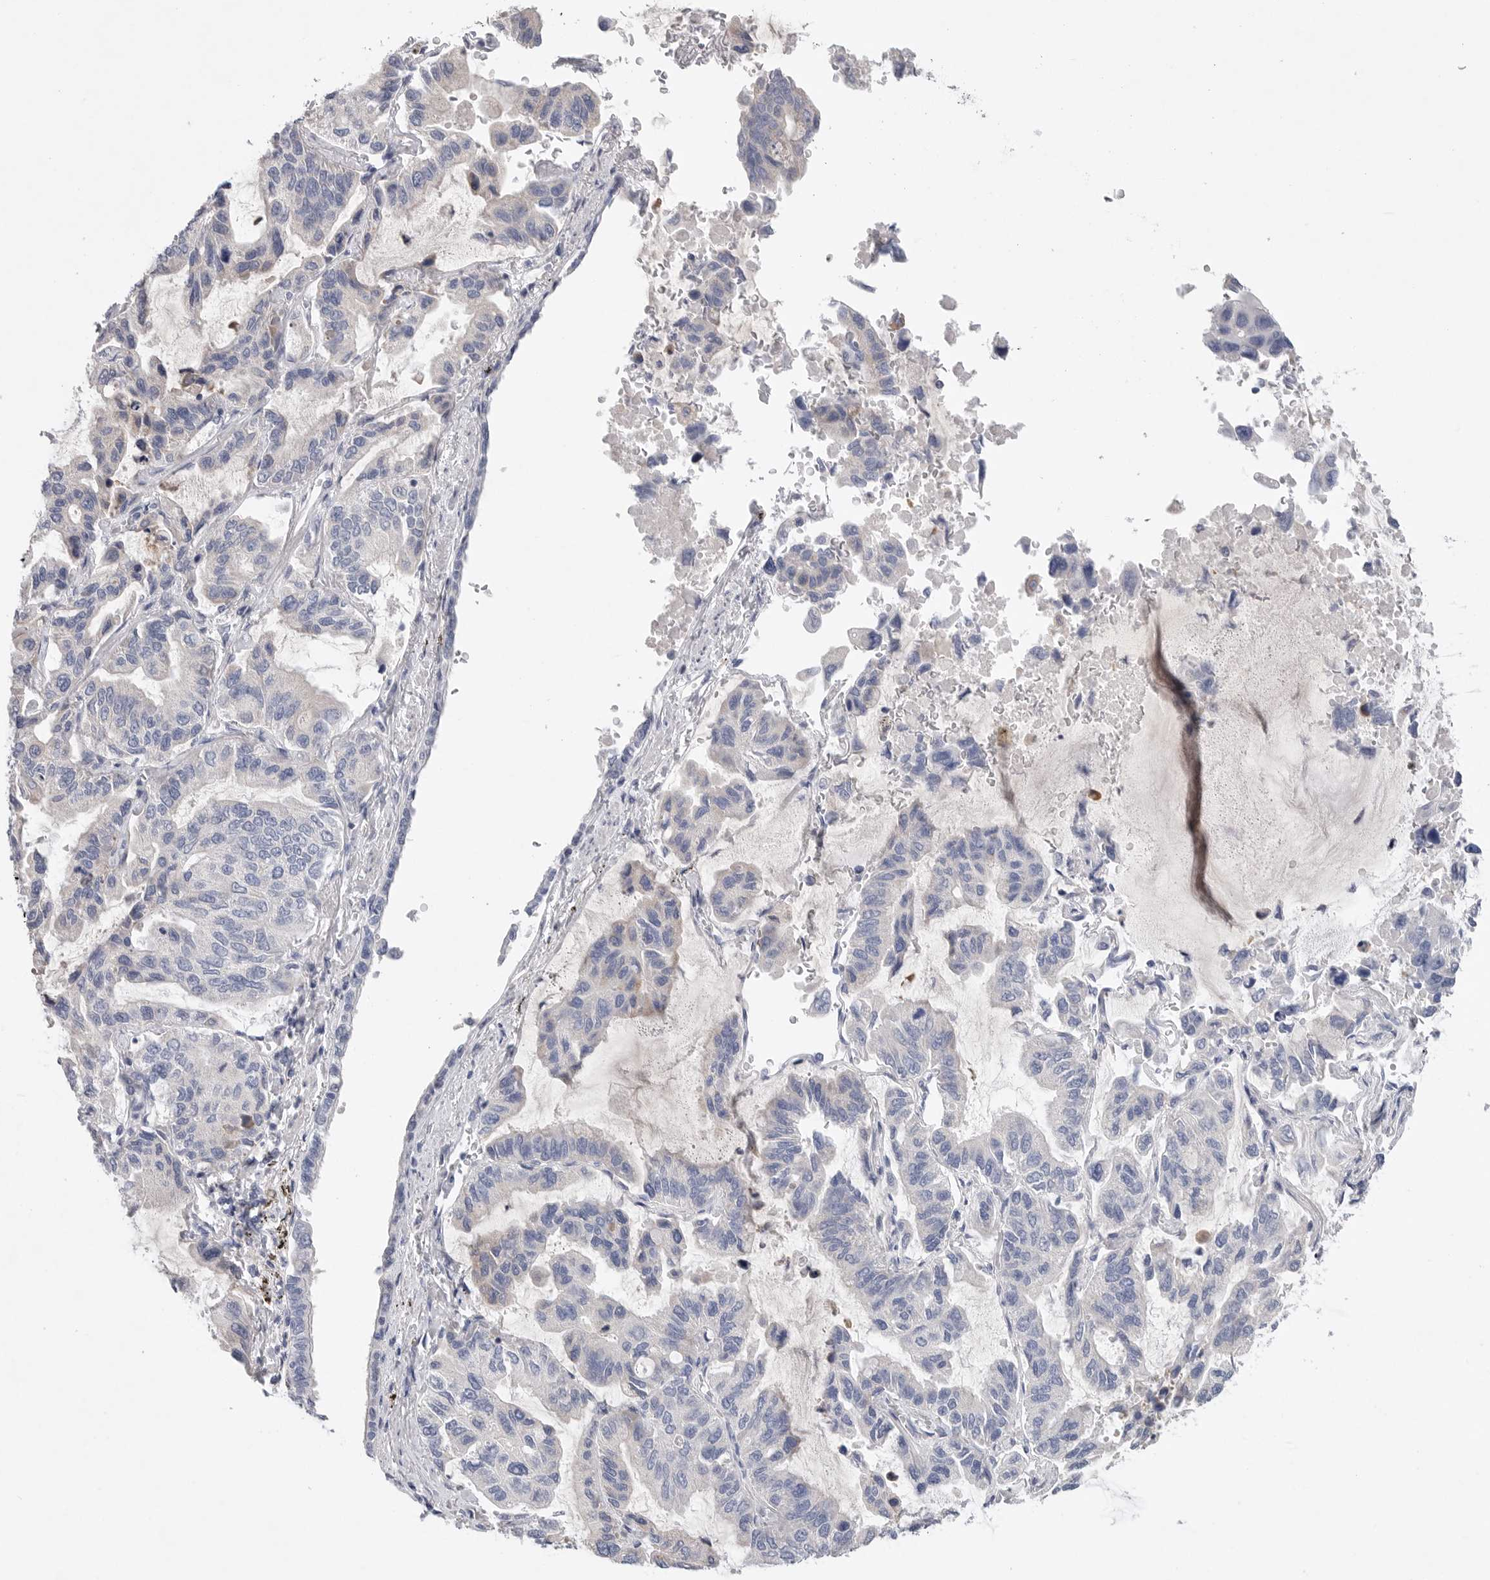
{"staining": {"intensity": "negative", "quantity": "none", "location": "none"}, "tissue": "lung cancer", "cell_type": "Tumor cells", "image_type": "cancer", "snomed": [{"axis": "morphology", "description": "Adenocarcinoma, NOS"}, {"axis": "topography", "description": "Lung"}], "caption": "Immunohistochemistry micrograph of human adenocarcinoma (lung) stained for a protein (brown), which displays no positivity in tumor cells.", "gene": "CAMK2B", "patient": {"sex": "male", "age": 64}}